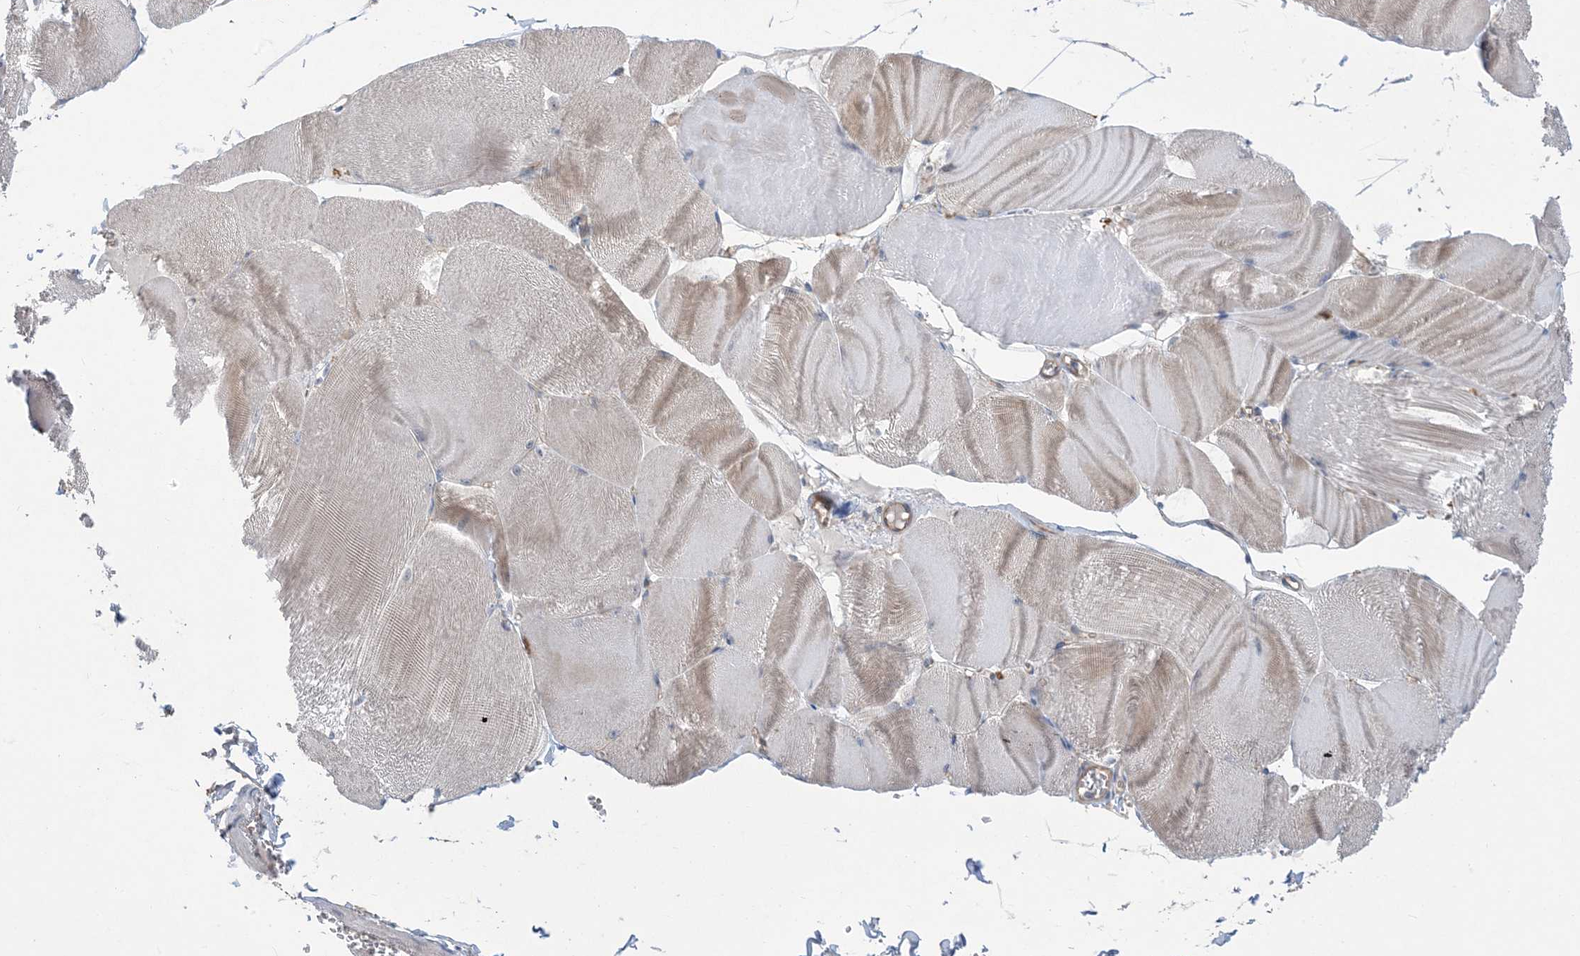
{"staining": {"intensity": "weak", "quantity": "<25%", "location": "cytoplasmic/membranous"}, "tissue": "skeletal muscle", "cell_type": "Myocytes", "image_type": "normal", "snomed": [{"axis": "morphology", "description": "Normal tissue, NOS"}, {"axis": "morphology", "description": "Basal cell carcinoma"}, {"axis": "topography", "description": "Skeletal muscle"}], "caption": "Human skeletal muscle stained for a protein using IHC displays no positivity in myocytes.", "gene": "AOC1", "patient": {"sex": "female", "age": 64}}